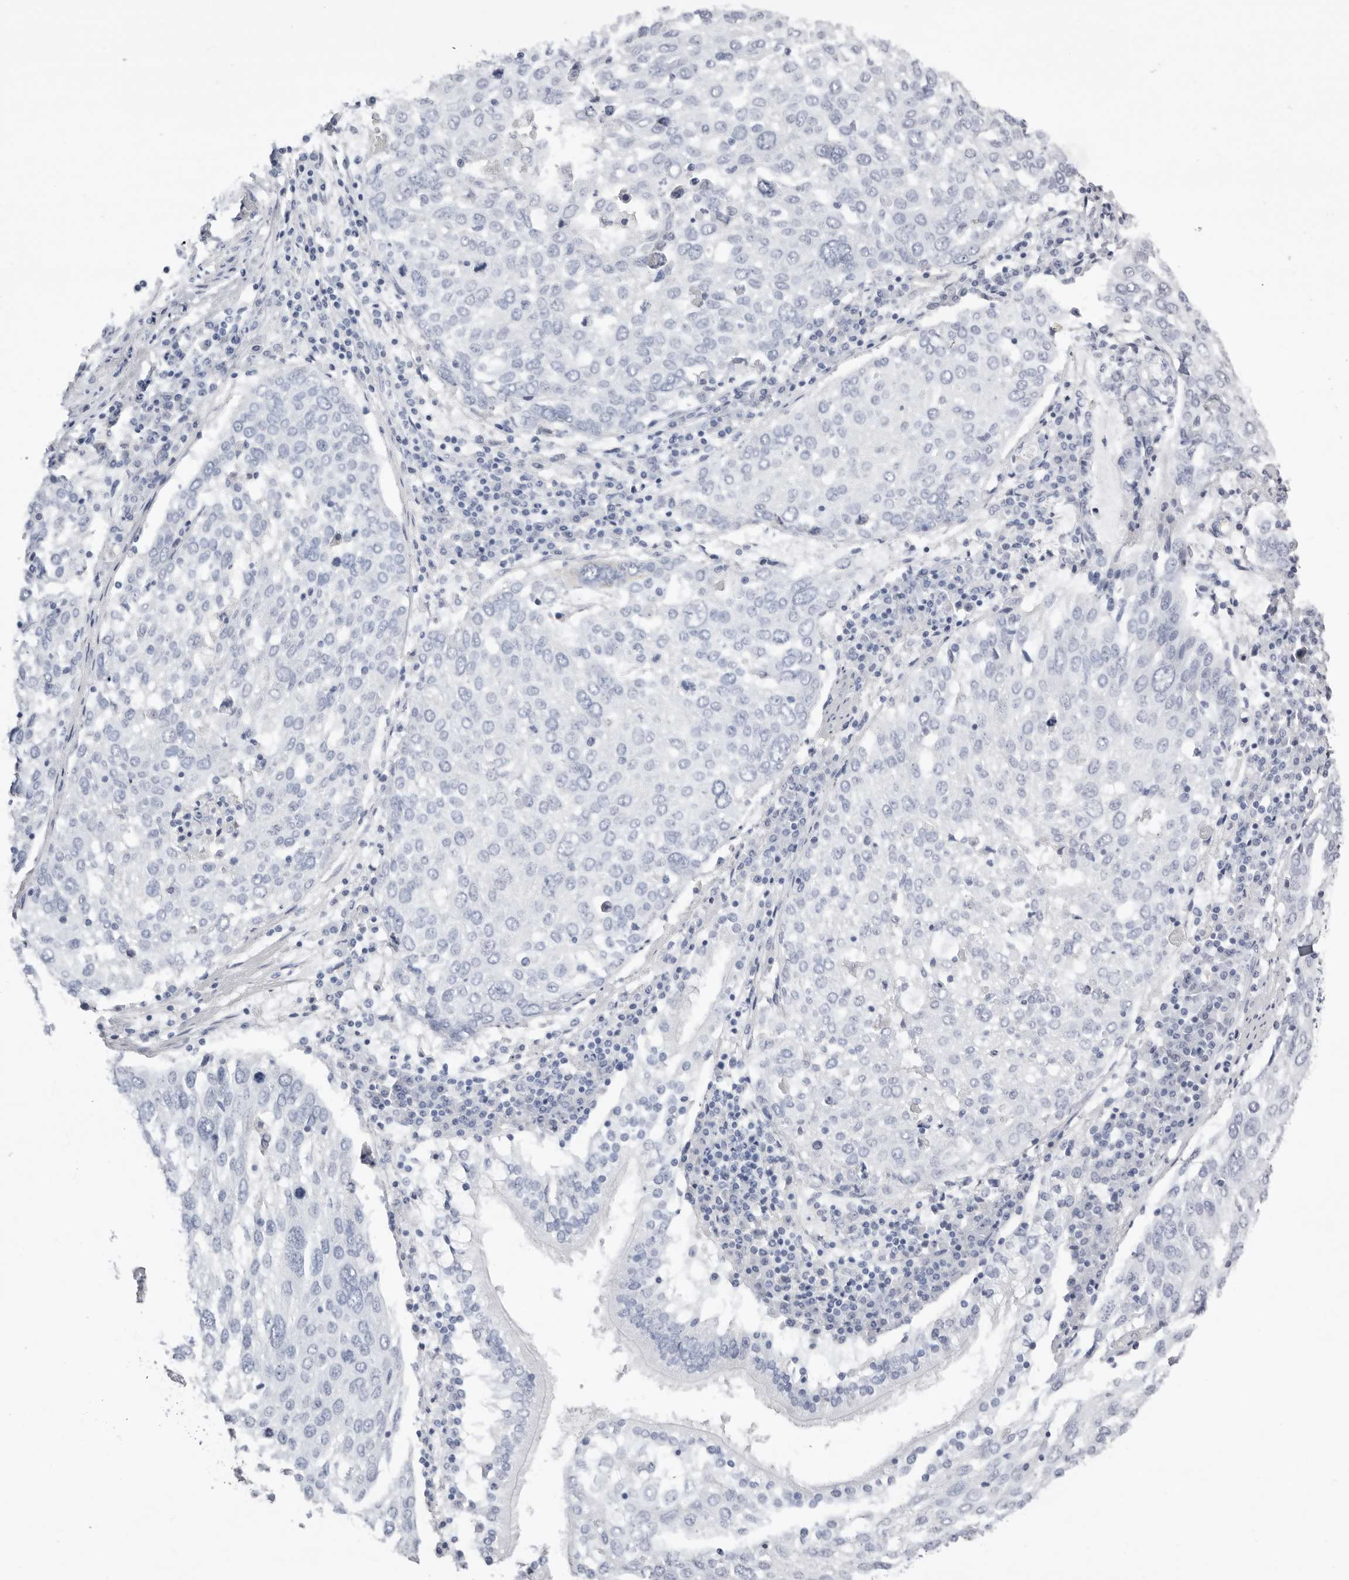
{"staining": {"intensity": "negative", "quantity": "none", "location": "none"}, "tissue": "lung cancer", "cell_type": "Tumor cells", "image_type": "cancer", "snomed": [{"axis": "morphology", "description": "Squamous cell carcinoma, NOS"}, {"axis": "topography", "description": "Lung"}], "caption": "Human lung cancer stained for a protein using immunohistochemistry (IHC) reveals no expression in tumor cells.", "gene": "LPO", "patient": {"sex": "male", "age": 65}}